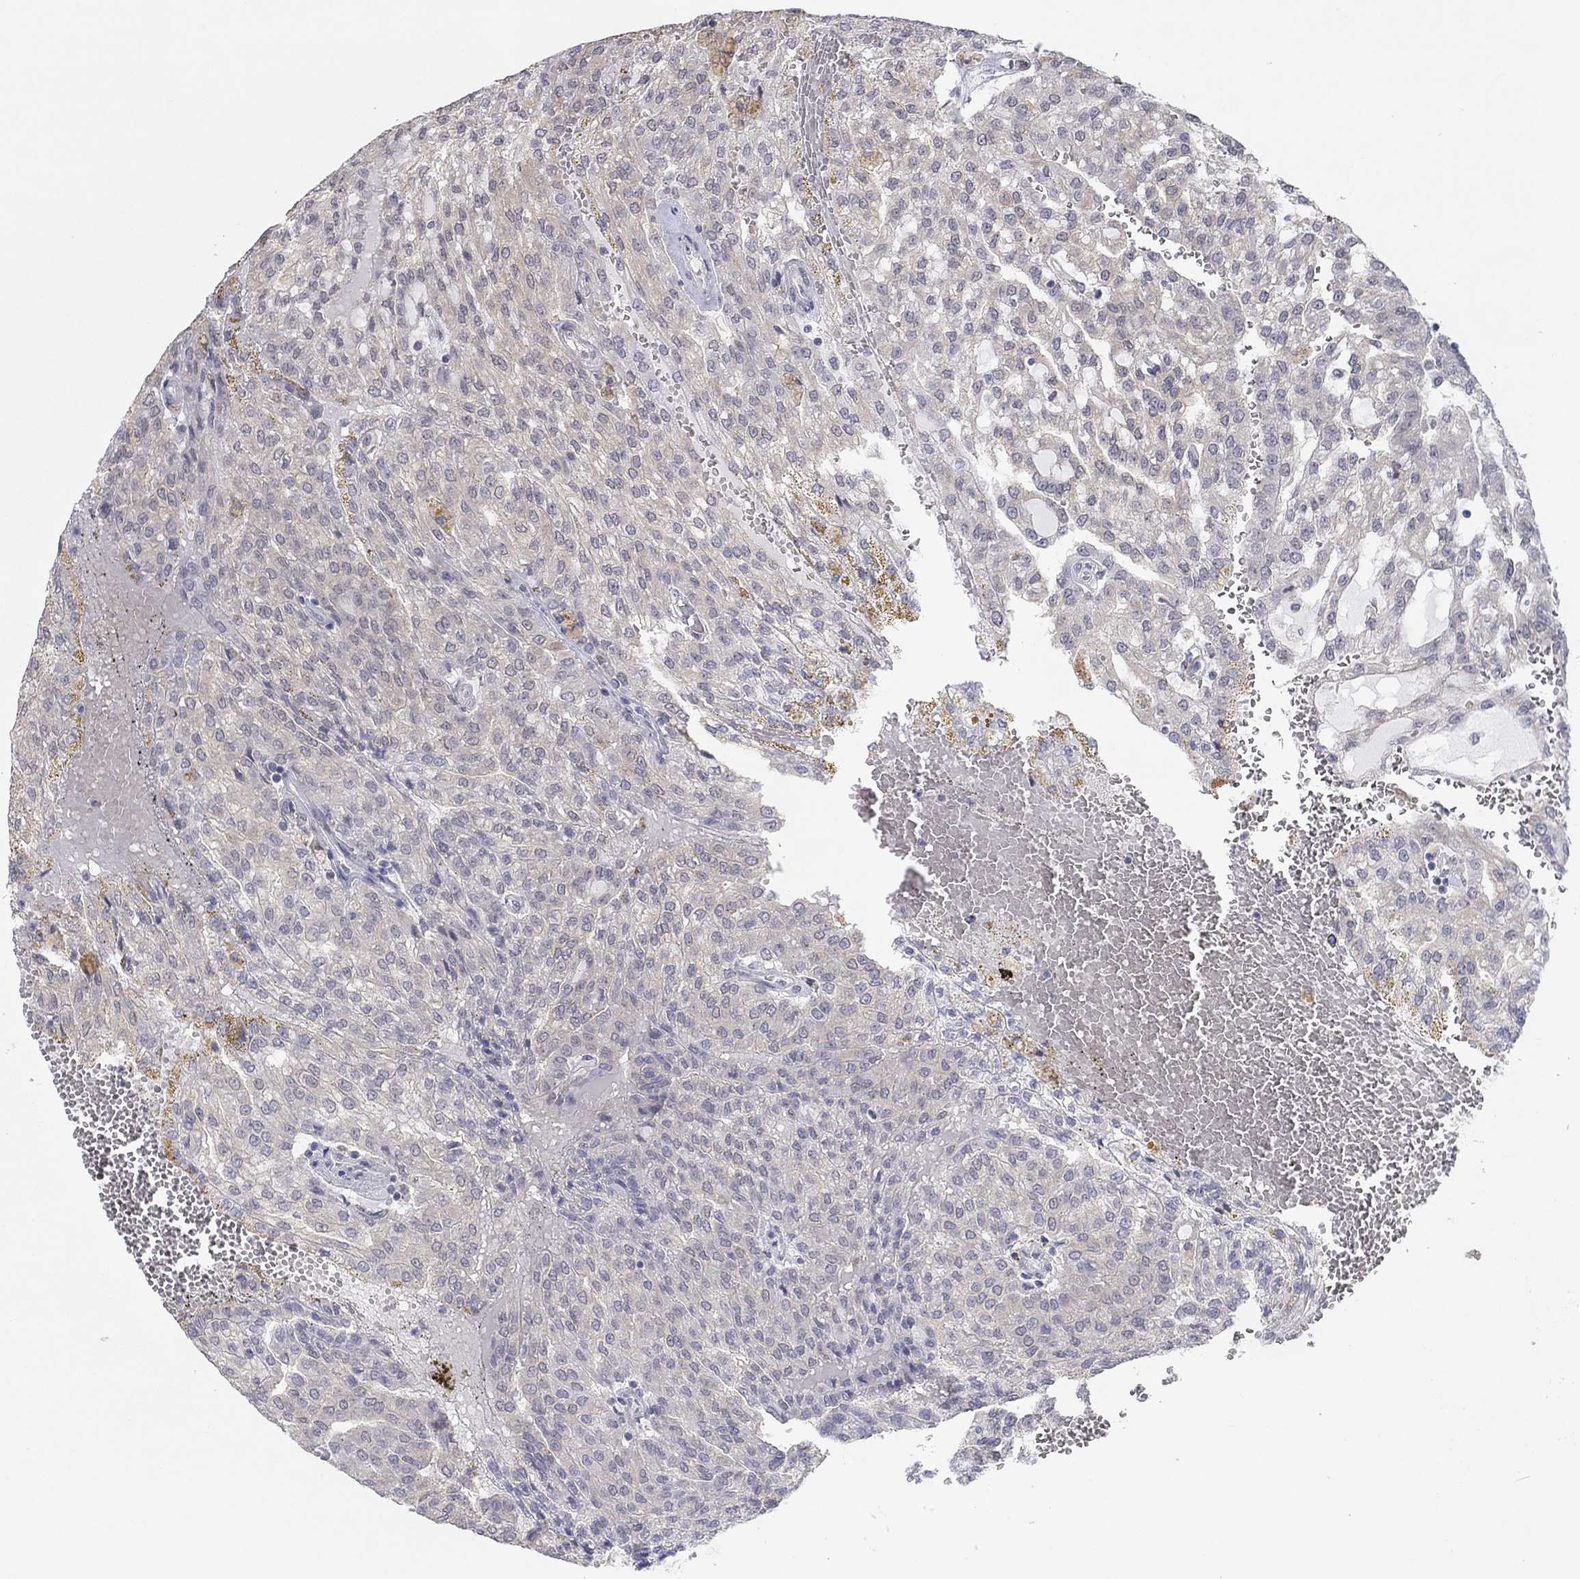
{"staining": {"intensity": "weak", "quantity": "25%-75%", "location": "cytoplasmic/membranous"}, "tissue": "renal cancer", "cell_type": "Tumor cells", "image_type": "cancer", "snomed": [{"axis": "morphology", "description": "Adenocarcinoma, NOS"}, {"axis": "topography", "description": "Kidney"}], "caption": "Immunohistochemistry staining of adenocarcinoma (renal), which reveals low levels of weak cytoplasmic/membranous expression in approximately 25%-75% of tumor cells indicating weak cytoplasmic/membranous protein staining. The staining was performed using DAB (brown) for protein detection and nuclei were counterstained in hematoxylin (blue).", "gene": "SLC22A2", "patient": {"sex": "male", "age": 63}}